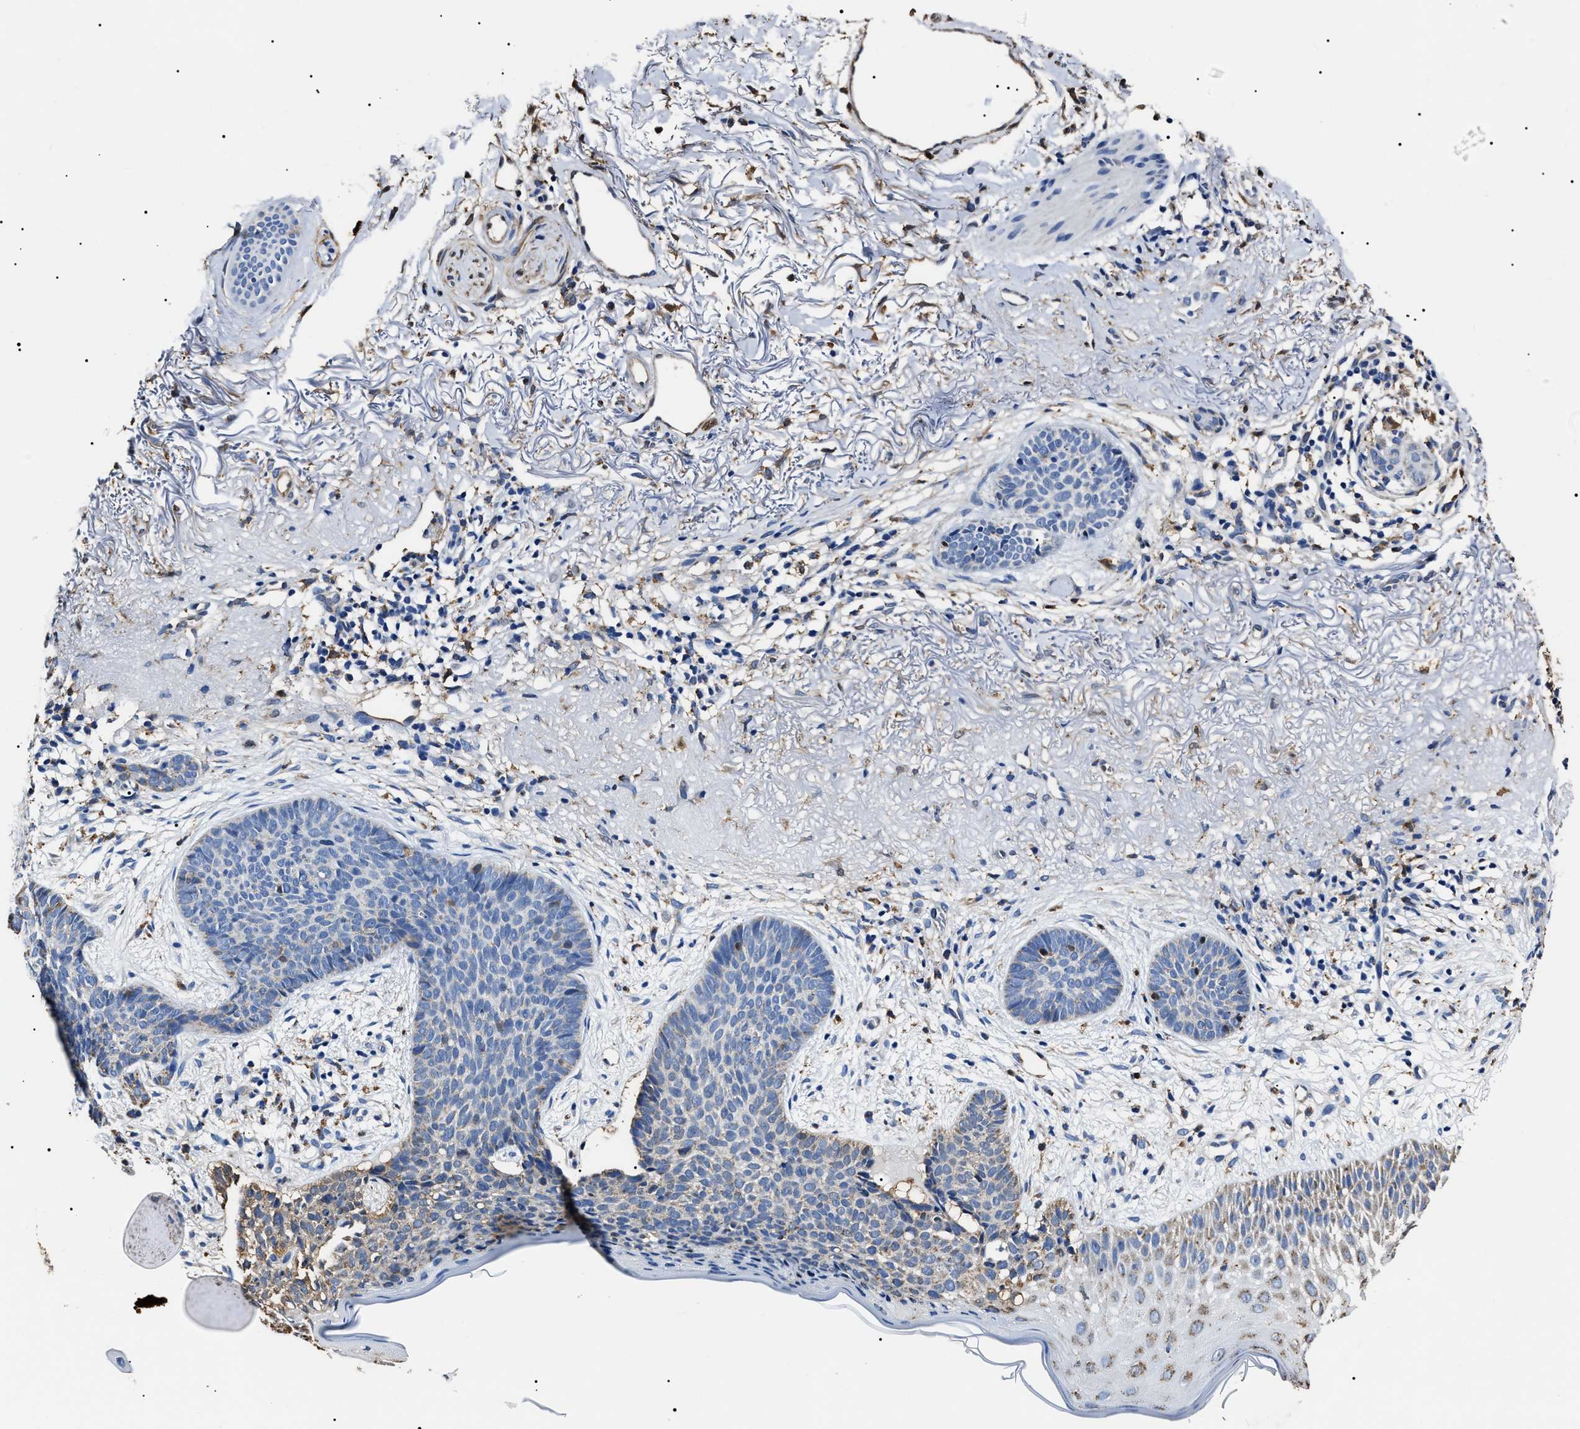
{"staining": {"intensity": "negative", "quantity": "none", "location": "none"}, "tissue": "skin cancer", "cell_type": "Tumor cells", "image_type": "cancer", "snomed": [{"axis": "morphology", "description": "Normal tissue, NOS"}, {"axis": "morphology", "description": "Basal cell carcinoma"}, {"axis": "topography", "description": "Skin"}], "caption": "Tumor cells show no significant protein expression in skin cancer. (DAB IHC, high magnification).", "gene": "ALDH1A1", "patient": {"sex": "female", "age": 70}}